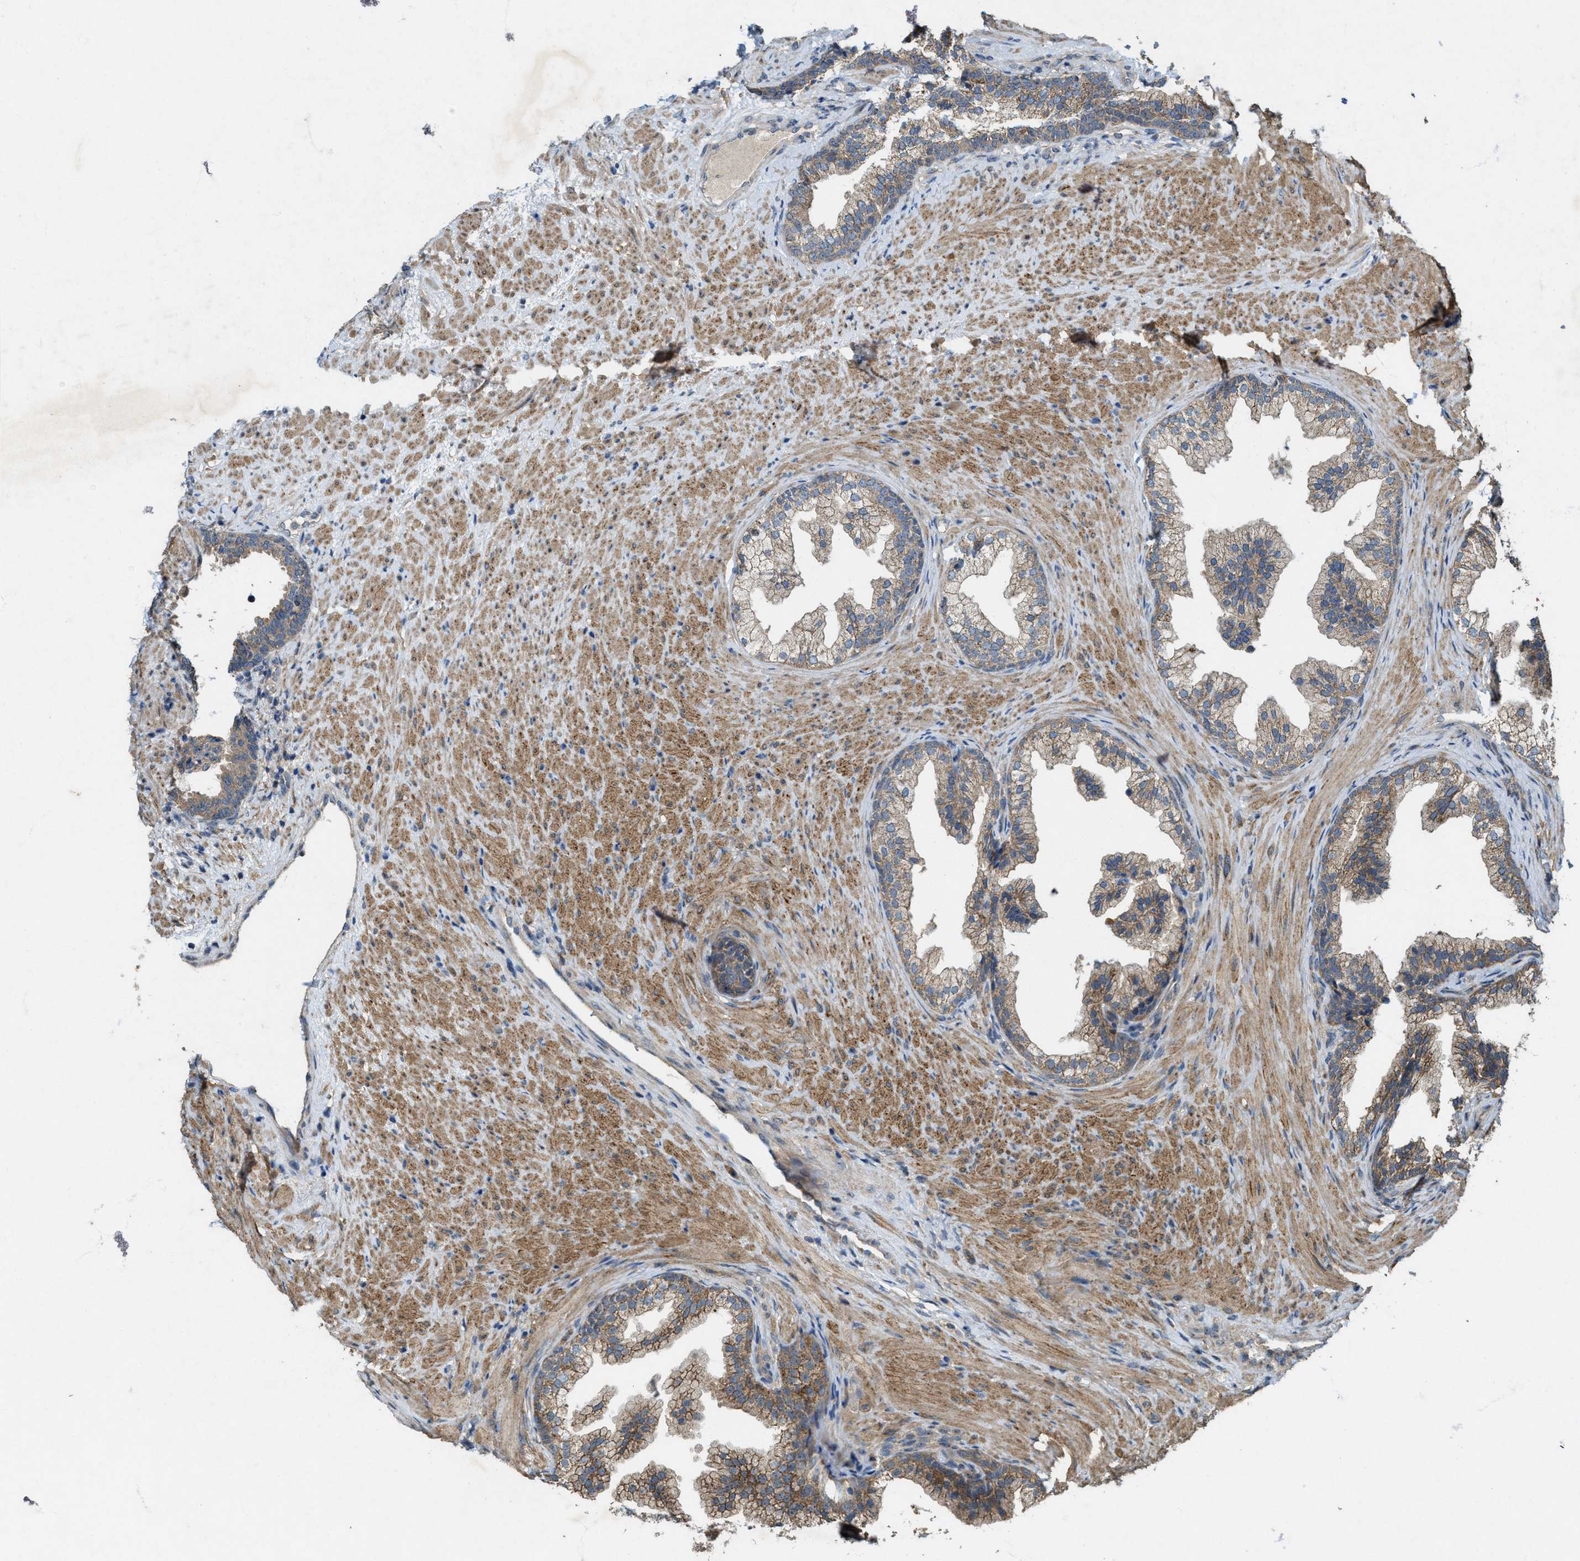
{"staining": {"intensity": "moderate", "quantity": ">75%", "location": "cytoplasmic/membranous"}, "tissue": "prostate", "cell_type": "Glandular cells", "image_type": "normal", "snomed": [{"axis": "morphology", "description": "Normal tissue, NOS"}, {"axis": "topography", "description": "Prostate"}], "caption": "This photomicrograph exhibits unremarkable prostate stained with immunohistochemistry (IHC) to label a protein in brown. The cytoplasmic/membranous of glandular cells show moderate positivity for the protein. Nuclei are counter-stained blue.", "gene": "PDP2", "patient": {"sex": "male", "age": 76}}